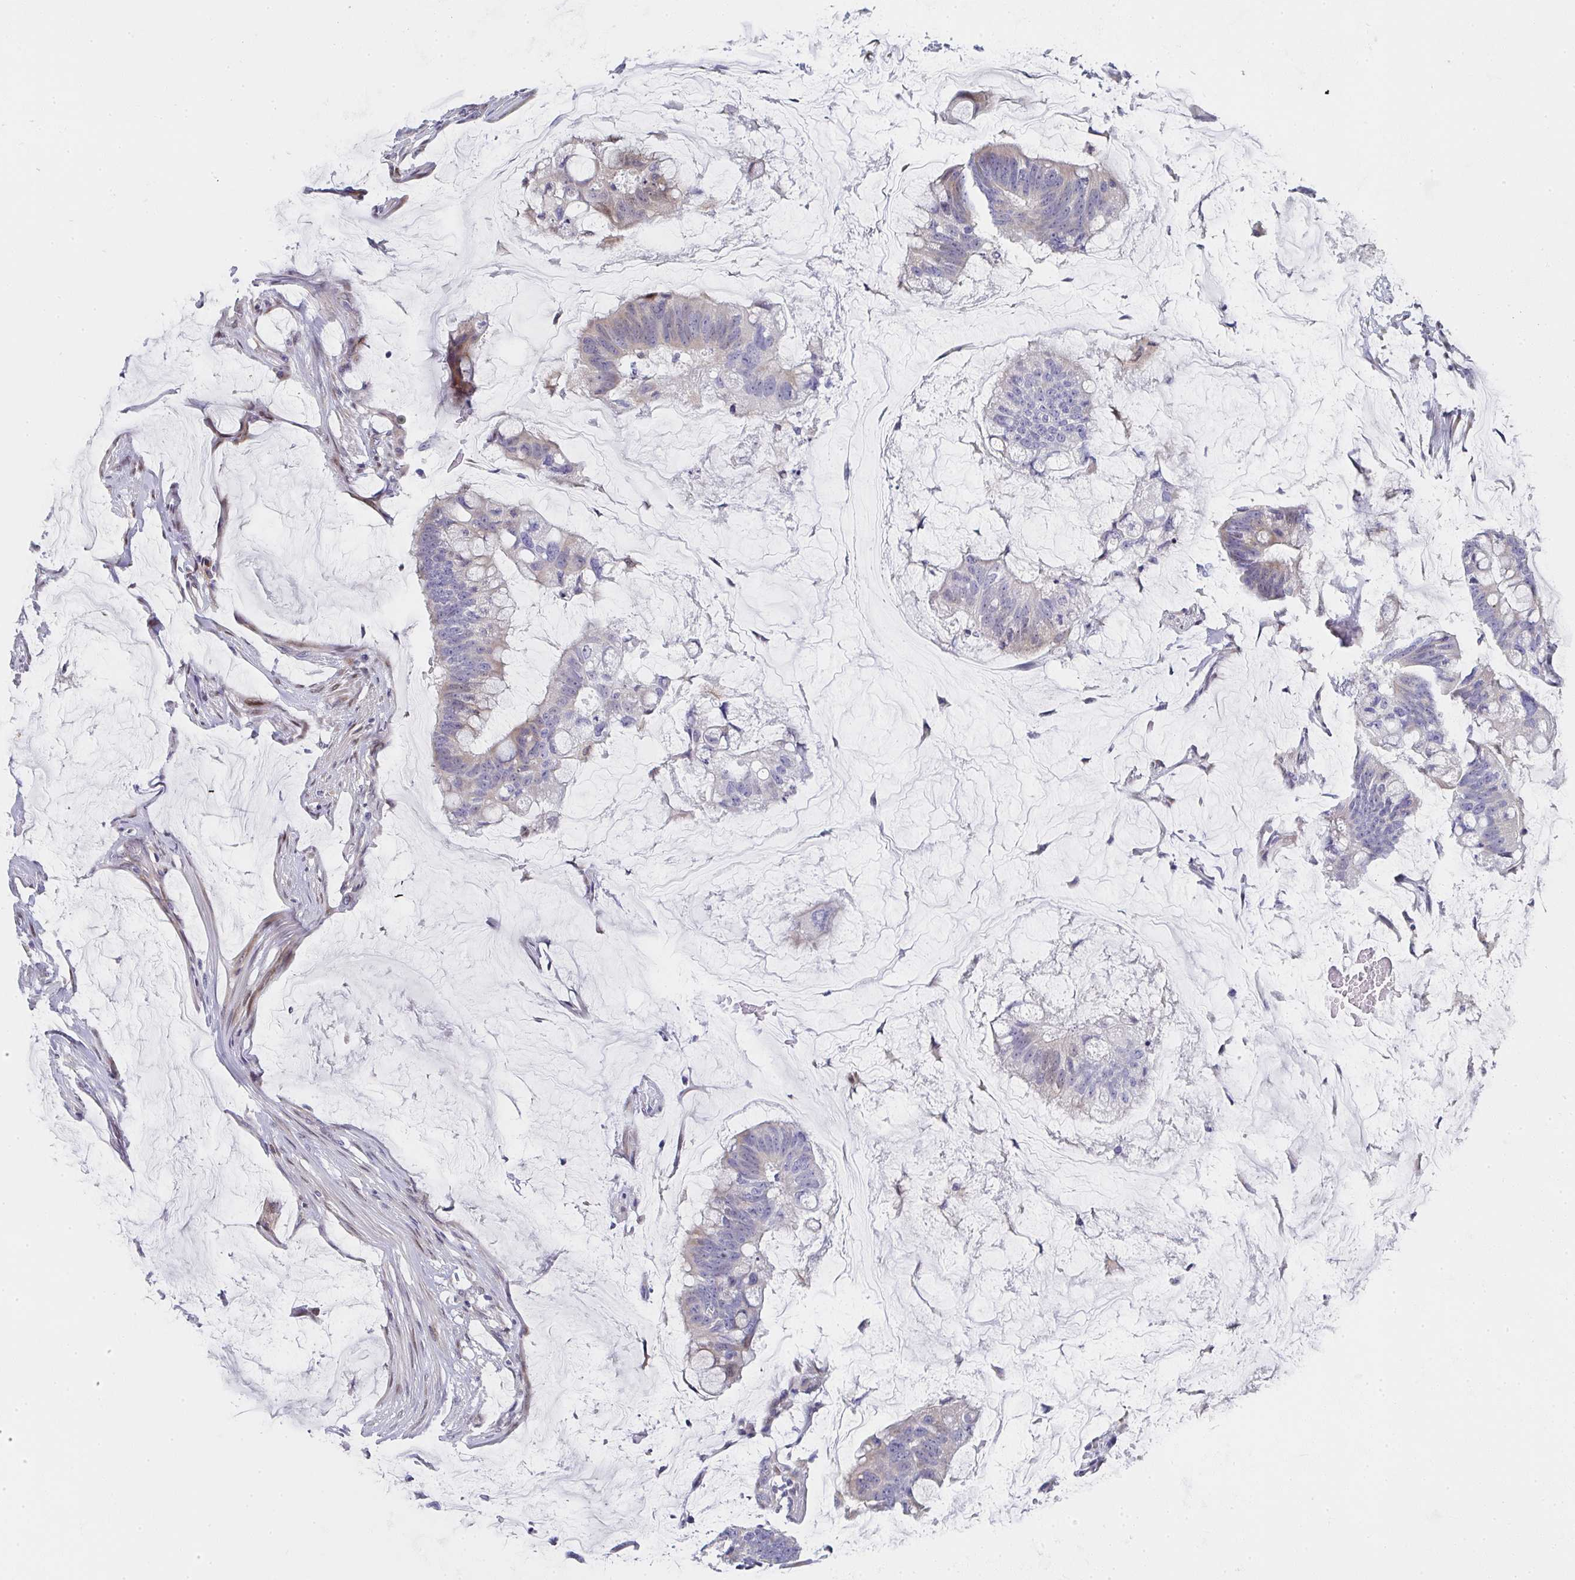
{"staining": {"intensity": "negative", "quantity": "none", "location": "none"}, "tissue": "colorectal cancer", "cell_type": "Tumor cells", "image_type": "cancer", "snomed": [{"axis": "morphology", "description": "Adenocarcinoma, NOS"}, {"axis": "topography", "description": "Colon"}], "caption": "The micrograph shows no significant positivity in tumor cells of colorectal adenocarcinoma.", "gene": "ZIC3", "patient": {"sex": "male", "age": 62}}